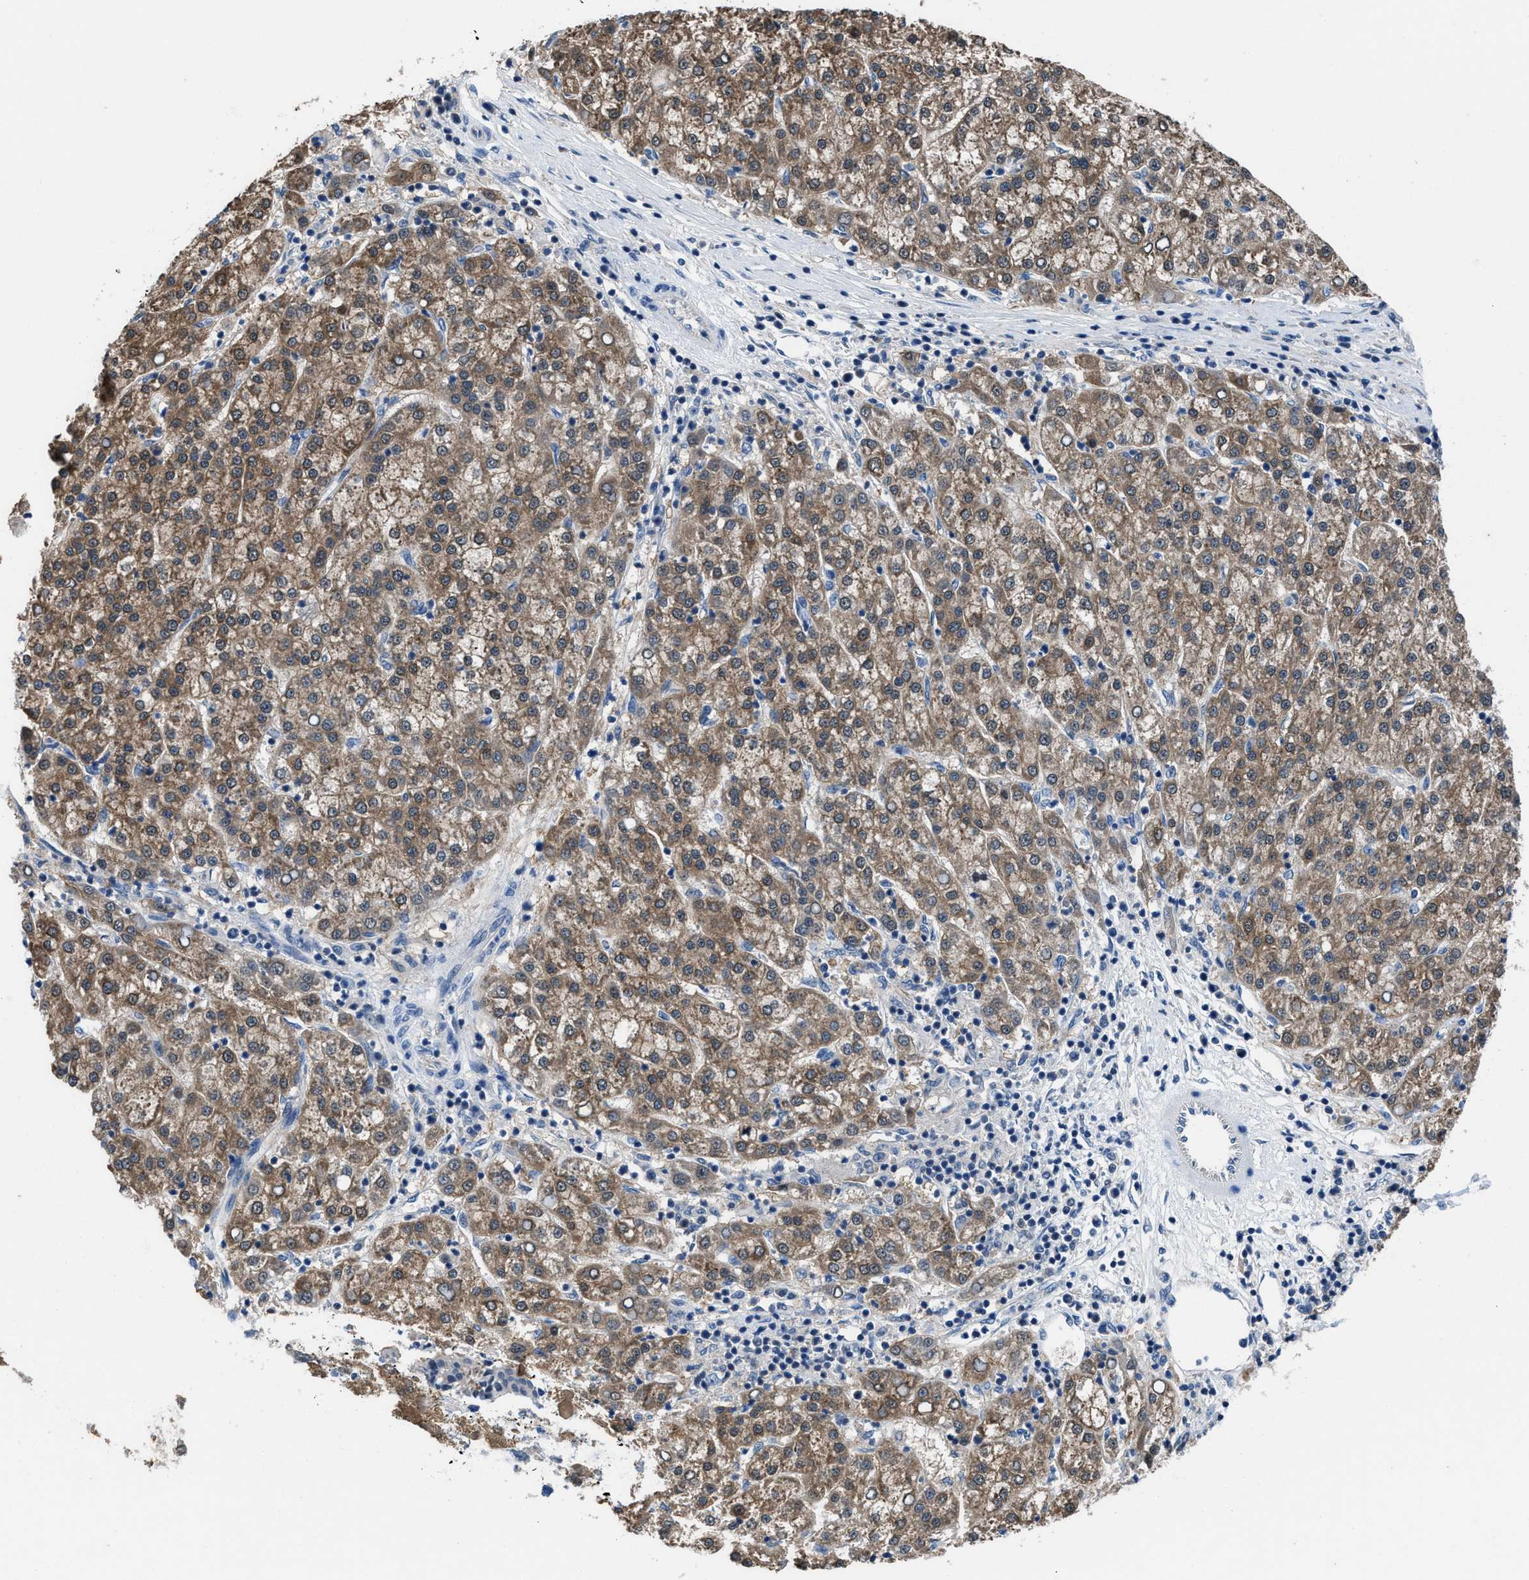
{"staining": {"intensity": "moderate", "quantity": ">75%", "location": "cytoplasmic/membranous"}, "tissue": "liver cancer", "cell_type": "Tumor cells", "image_type": "cancer", "snomed": [{"axis": "morphology", "description": "Carcinoma, Hepatocellular, NOS"}, {"axis": "topography", "description": "Liver"}], "caption": "There is medium levels of moderate cytoplasmic/membranous positivity in tumor cells of hepatocellular carcinoma (liver), as demonstrated by immunohistochemical staining (brown color).", "gene": "NUDT5", "patient": {"sex": "female", "age": 58}}